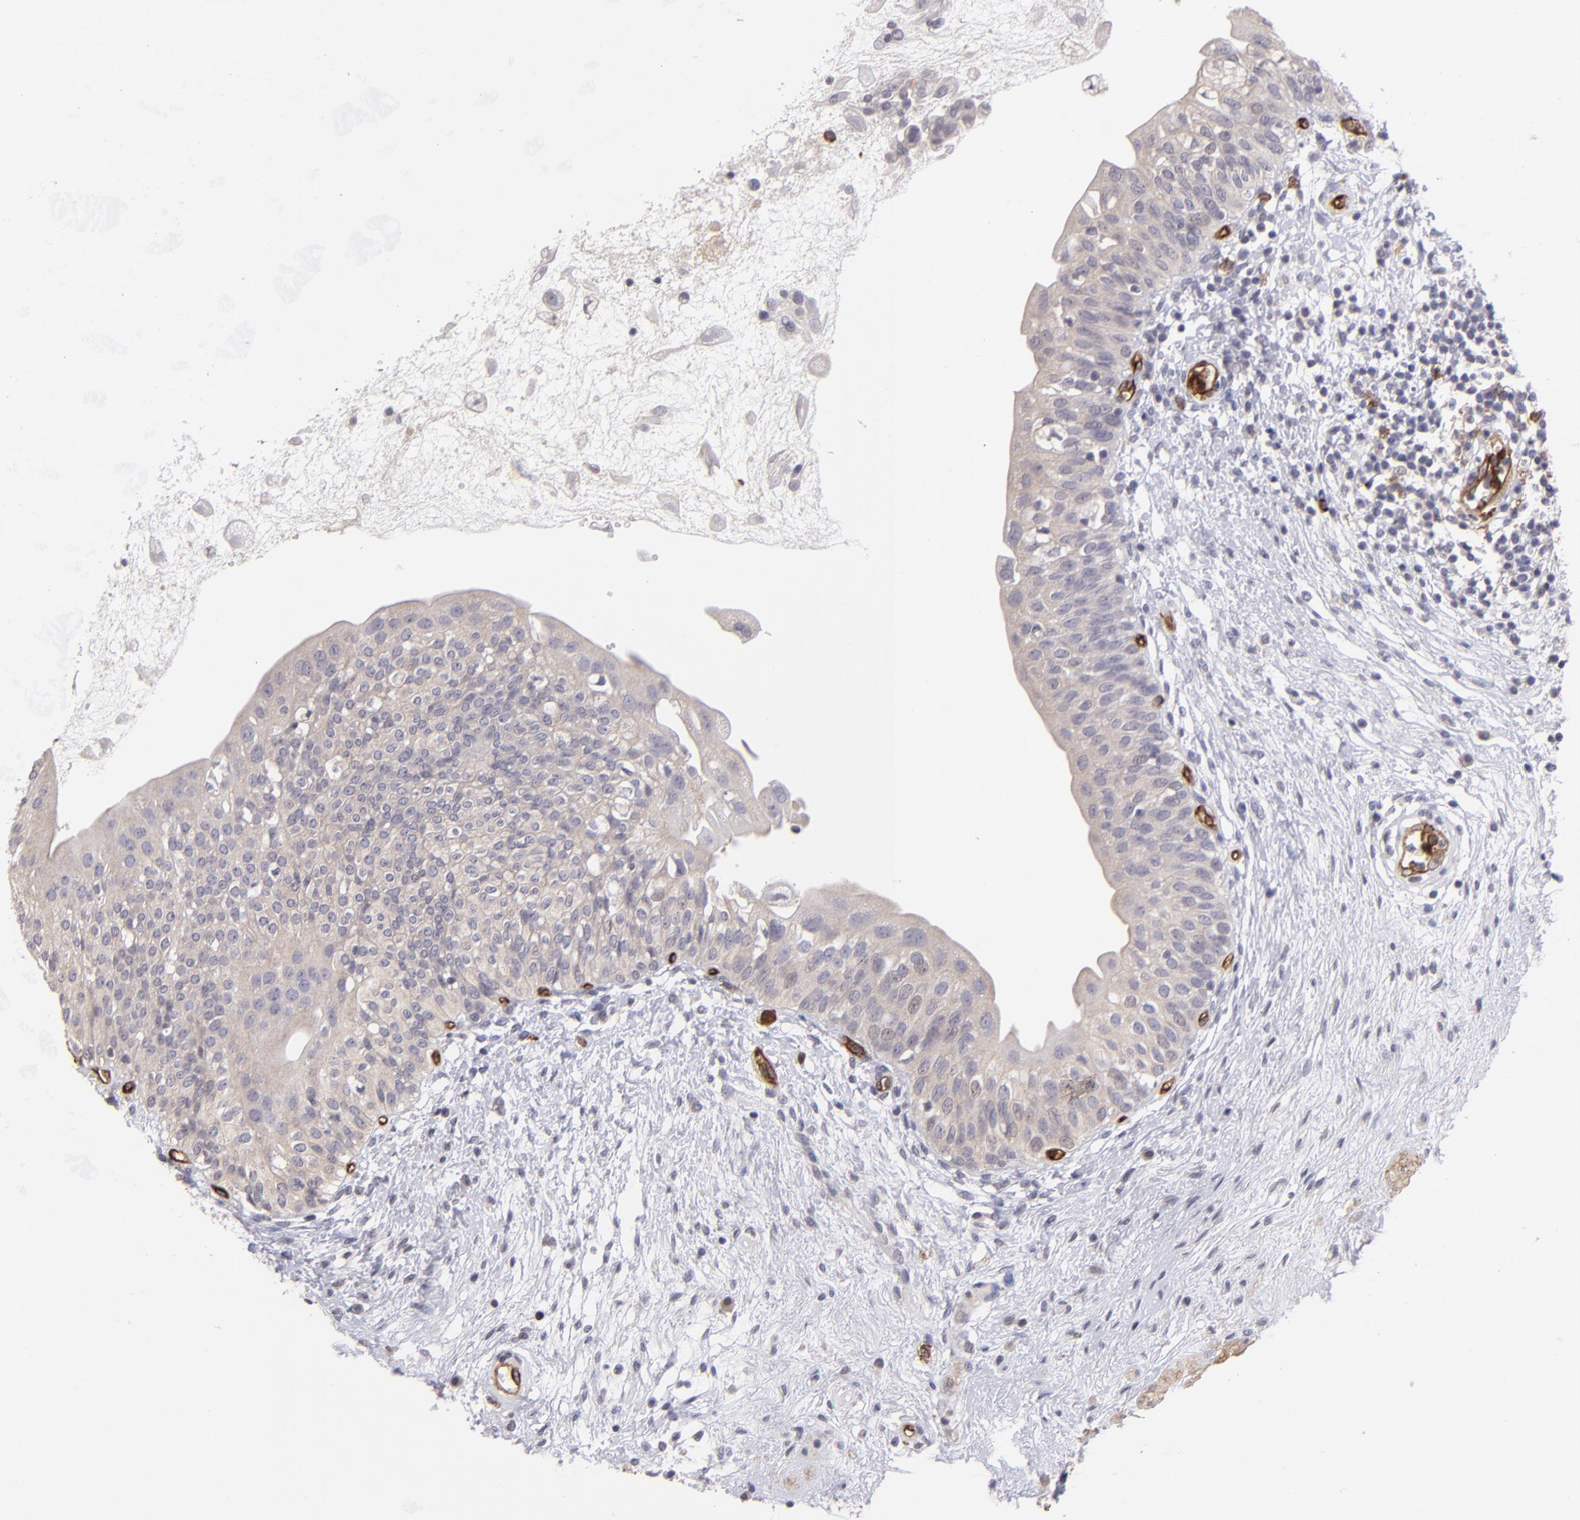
{"staining": {"intensity": "weak", "quantity": ">75%", "location": "cytoplasmic/membranous"}, "tissue": "urinary bladder", "cell_type": "Urothelial cells", "image_type": "normal", "snomed": [{"axis": "morphology", "description": "Normal tissue, NOS"}, {"axis": "topography", "description": "Urinary bladder"}], "caption": "Immunohistochemical staining of unremarkable human urinary bladder demonstrates >75% levels of weak cytoplasmic/membranous protein expression in about >75% of urothelial cells.", "gene": "DYSF", "patient": {"sex": "female", "age": 55}}